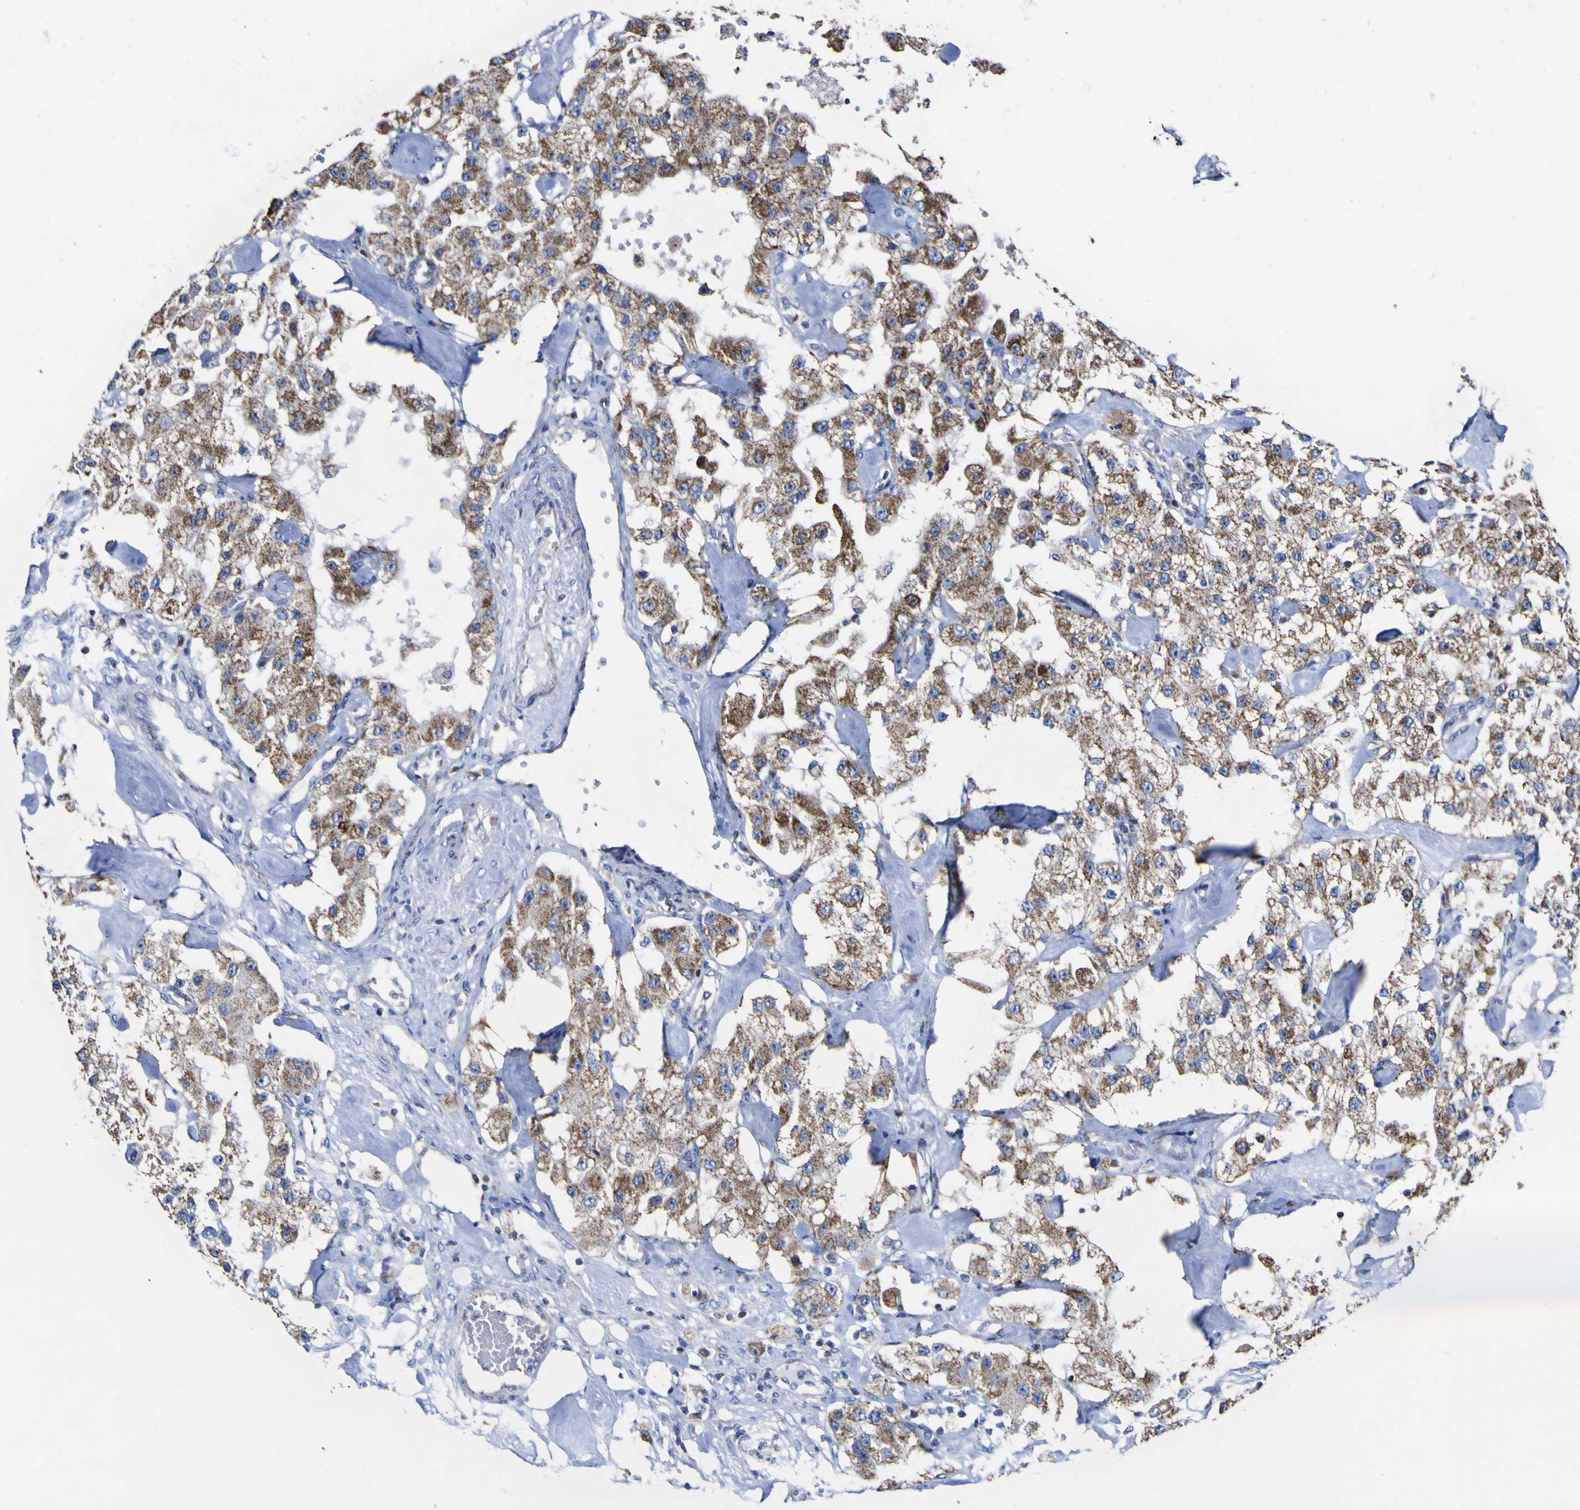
{"staining": {"intensity": "moderate", "quantity": ">75%", "location": "cytoplasmic/membranous"}, "tissue": "carcinoid", "cell_type": "Tumor cells", "image_type": "cancer", "snomed": [{"axis": "morphology", "description": "Carcinoid, malignant, NOS"}, {"axis": "topography", "description": "Pancreas"}], "caption": "A micrograph of human carcinoid stained for a protein shows moderate cytoplasmic/membranous brown staining in tumor cells. The staining was performed using DAB, with brown indicating positive protein expression. Nuclei are stained blue with hematoxylin.", "gene": "CCDC90B", "patient": {"sex": "male", "age": 41}}